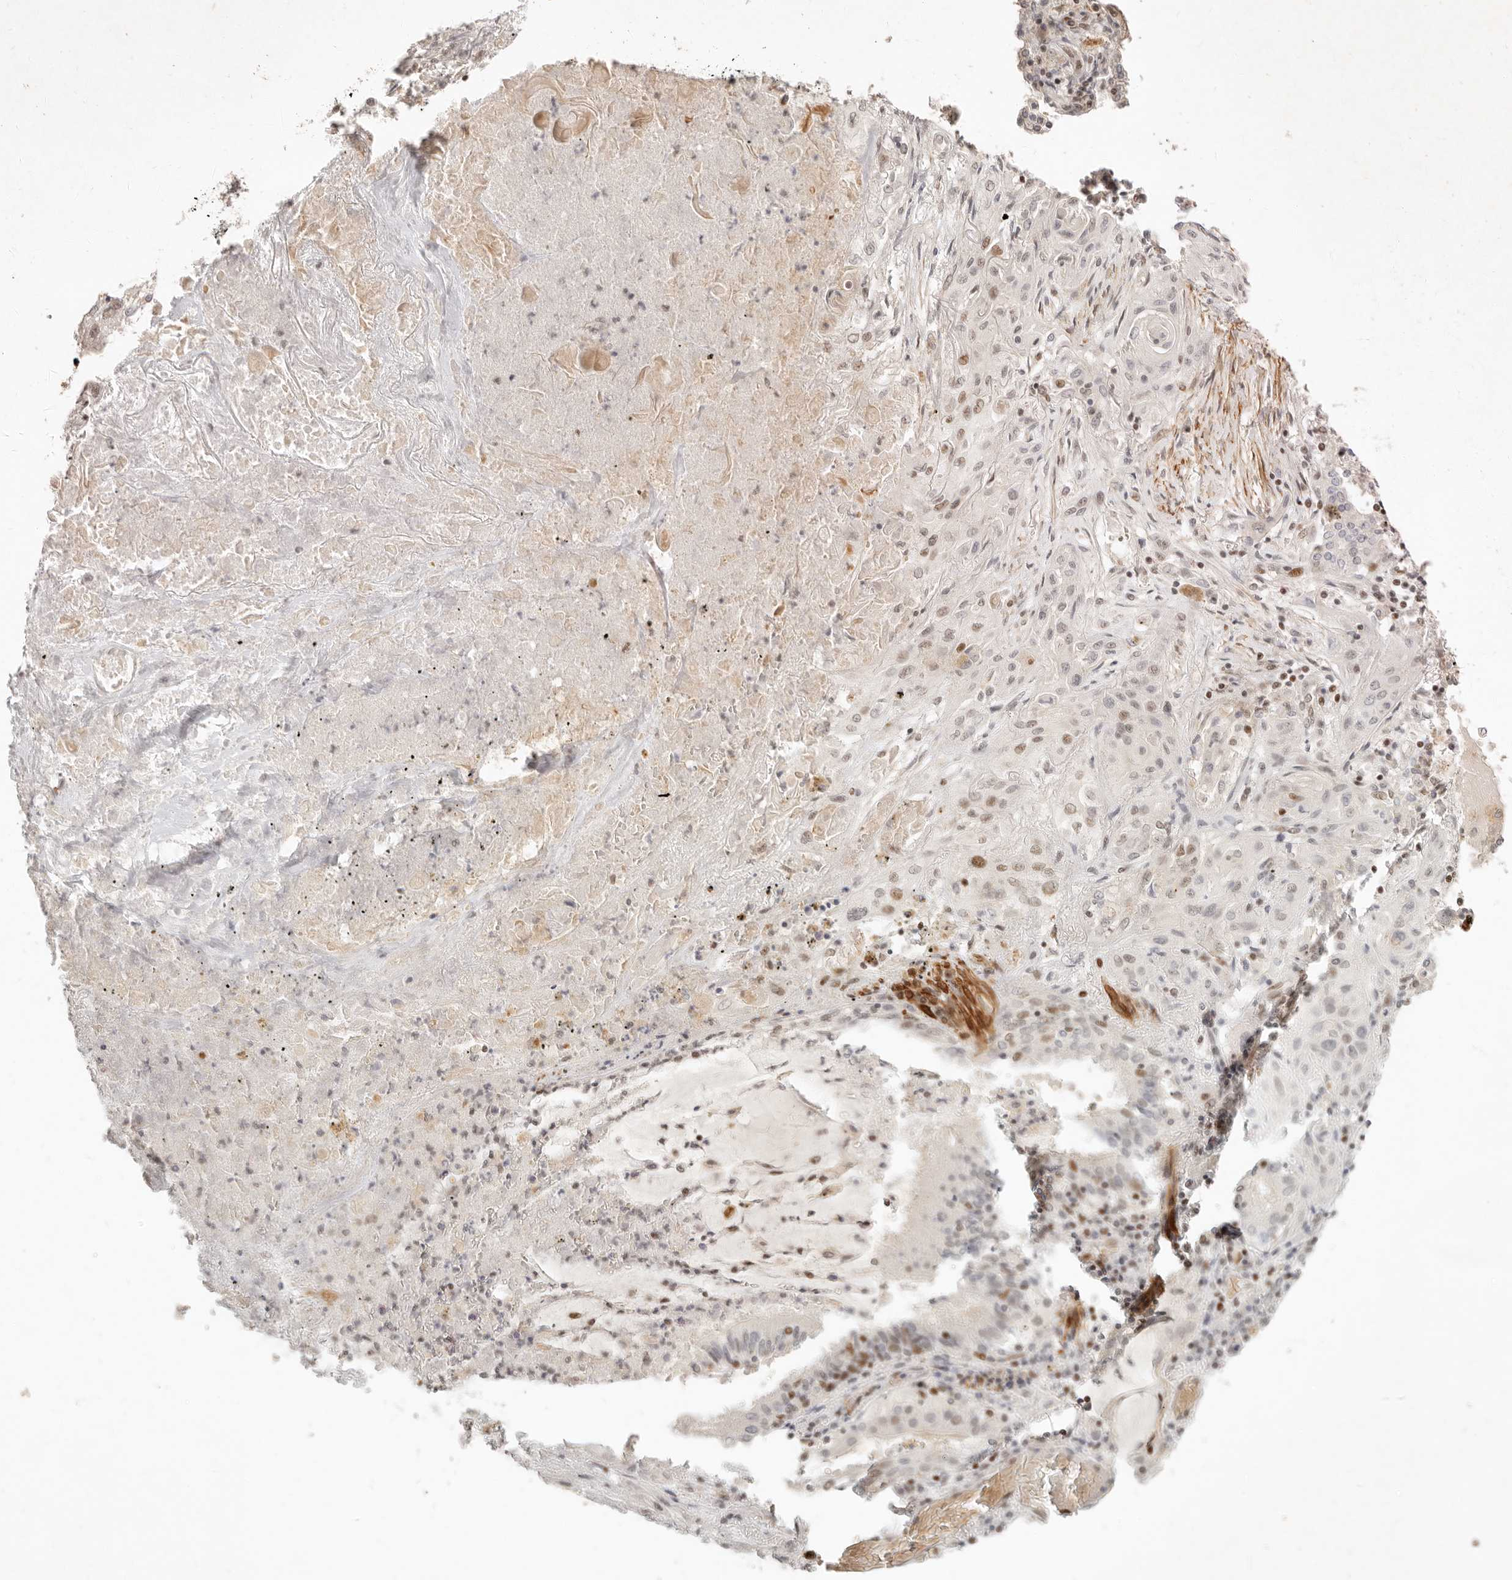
{"staining": {"intensity": "moderate", "quantity": "<25%", "location": "nuclear"}, "tissue": "lung cancer", "cell_type": "Tumor cells", "image_type": "cancer", "snomed": [{"axis": "morphology", "description": "Squamous cell carcinoma, NOS"}, {"axis": "topography", "description": "Lung"}], "caption": "Immunohistochemistry (IHC) histopathology image of neoplastic tissue: lung squamous cell carcinoma stained using immunohistochemistry exhibits low levels of moderate protein expression localized specifically in the nuclear of tumor cells, appearing as a nuclear brown color.", "gene": "GABPA", "patient": {"sex": "female", "age": 47}}